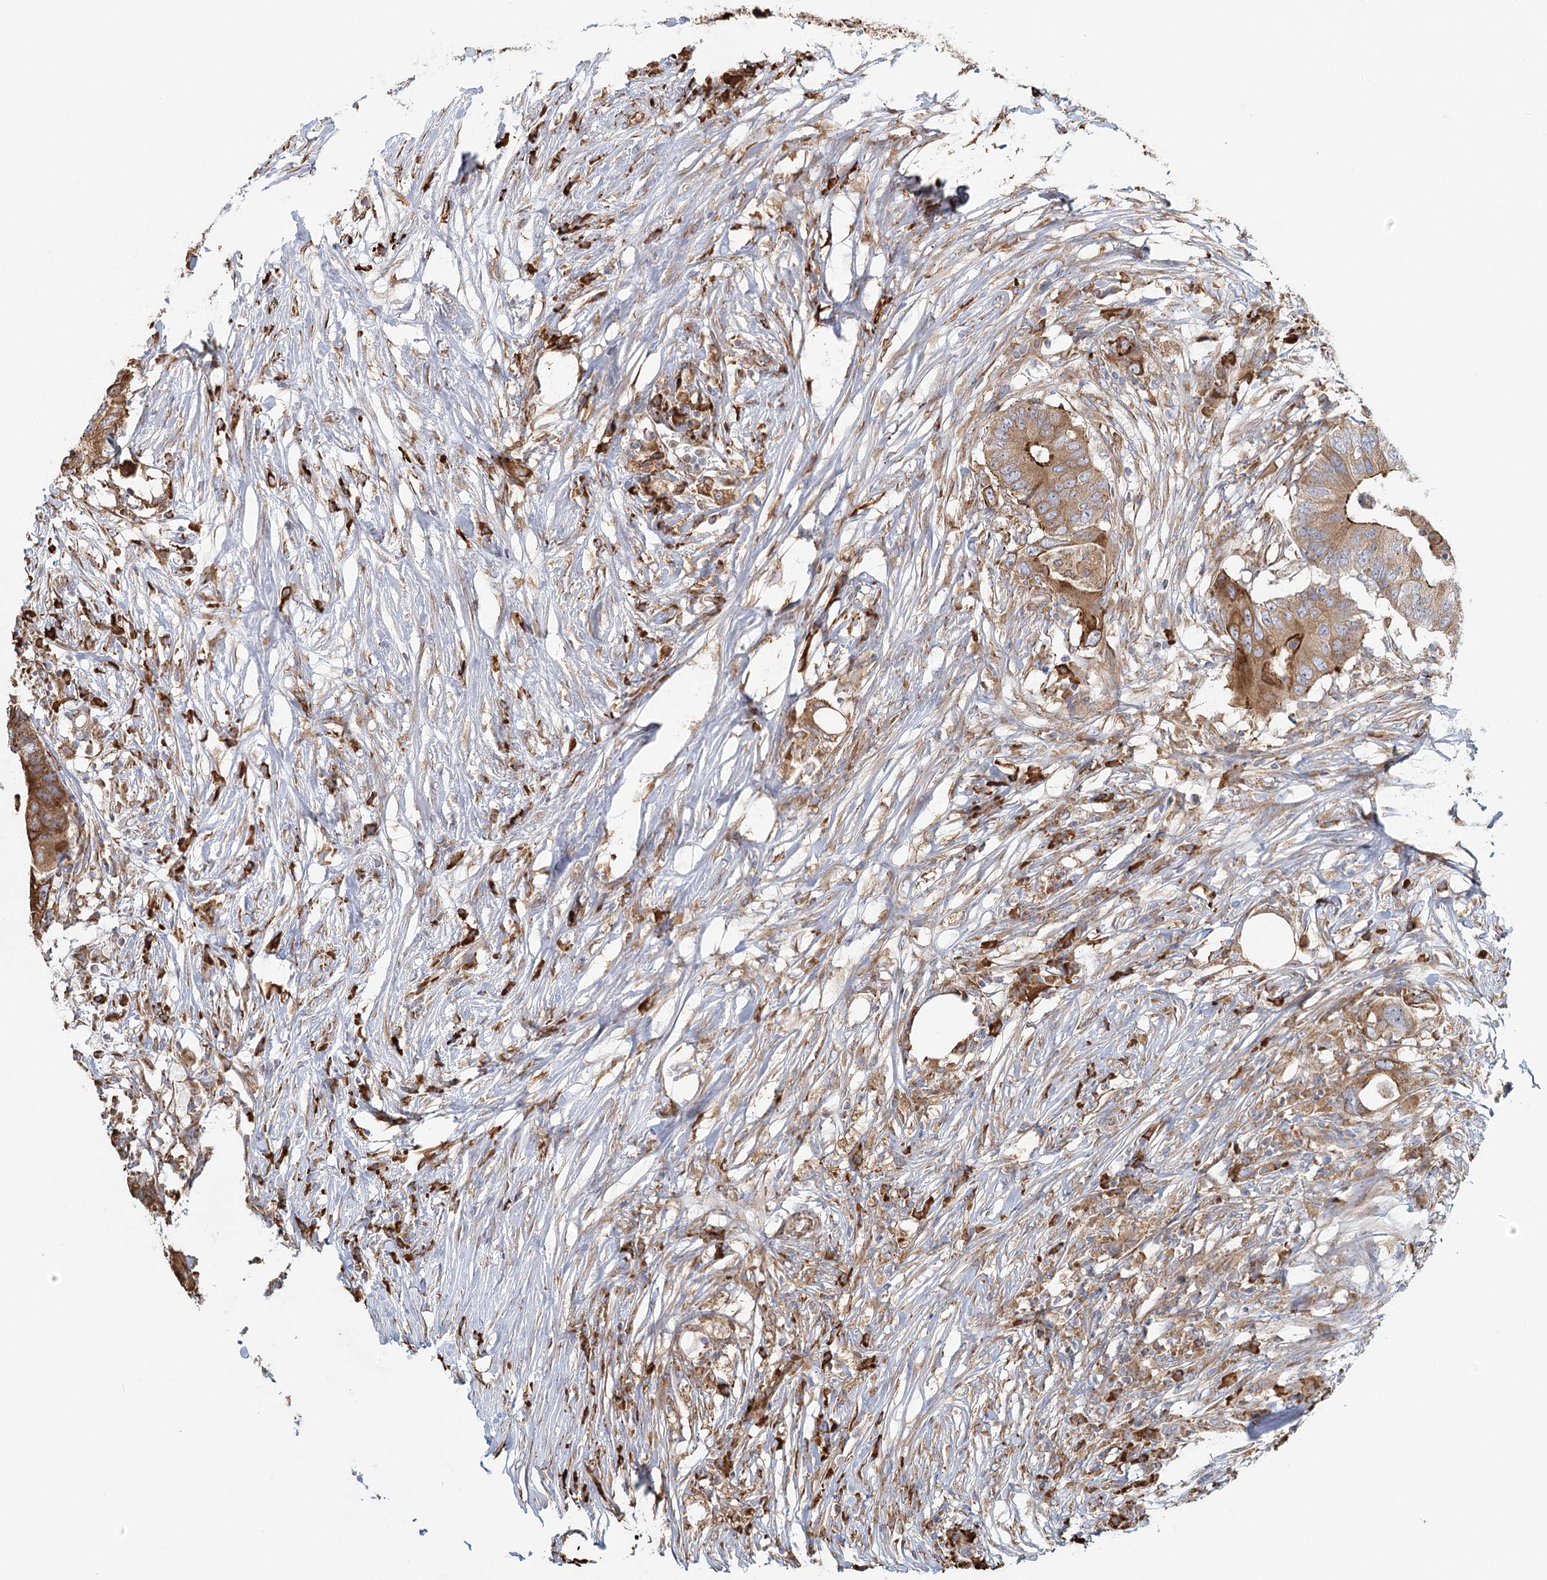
{"staining": {"intensity": "moderate", "quantity": ">75%", "location": "cytoplasmic/membranous"}, "tissue": "colorectal cancer", "cell_type": "Tumor cells", "image_type": "cancer", "snomed": [{"axis": "morphology", "description": "Adenocarcinoma, NOS"}, {"axis": "topography", "description": "Colon"}], "caption": "The immunohistochemical stain labels moderate cytoplasmic/membranous expression in tumor cells of colorectal cancer tissue.", "gene": "TAS1R1", "patient": {"sex": "male", "age": 71}}